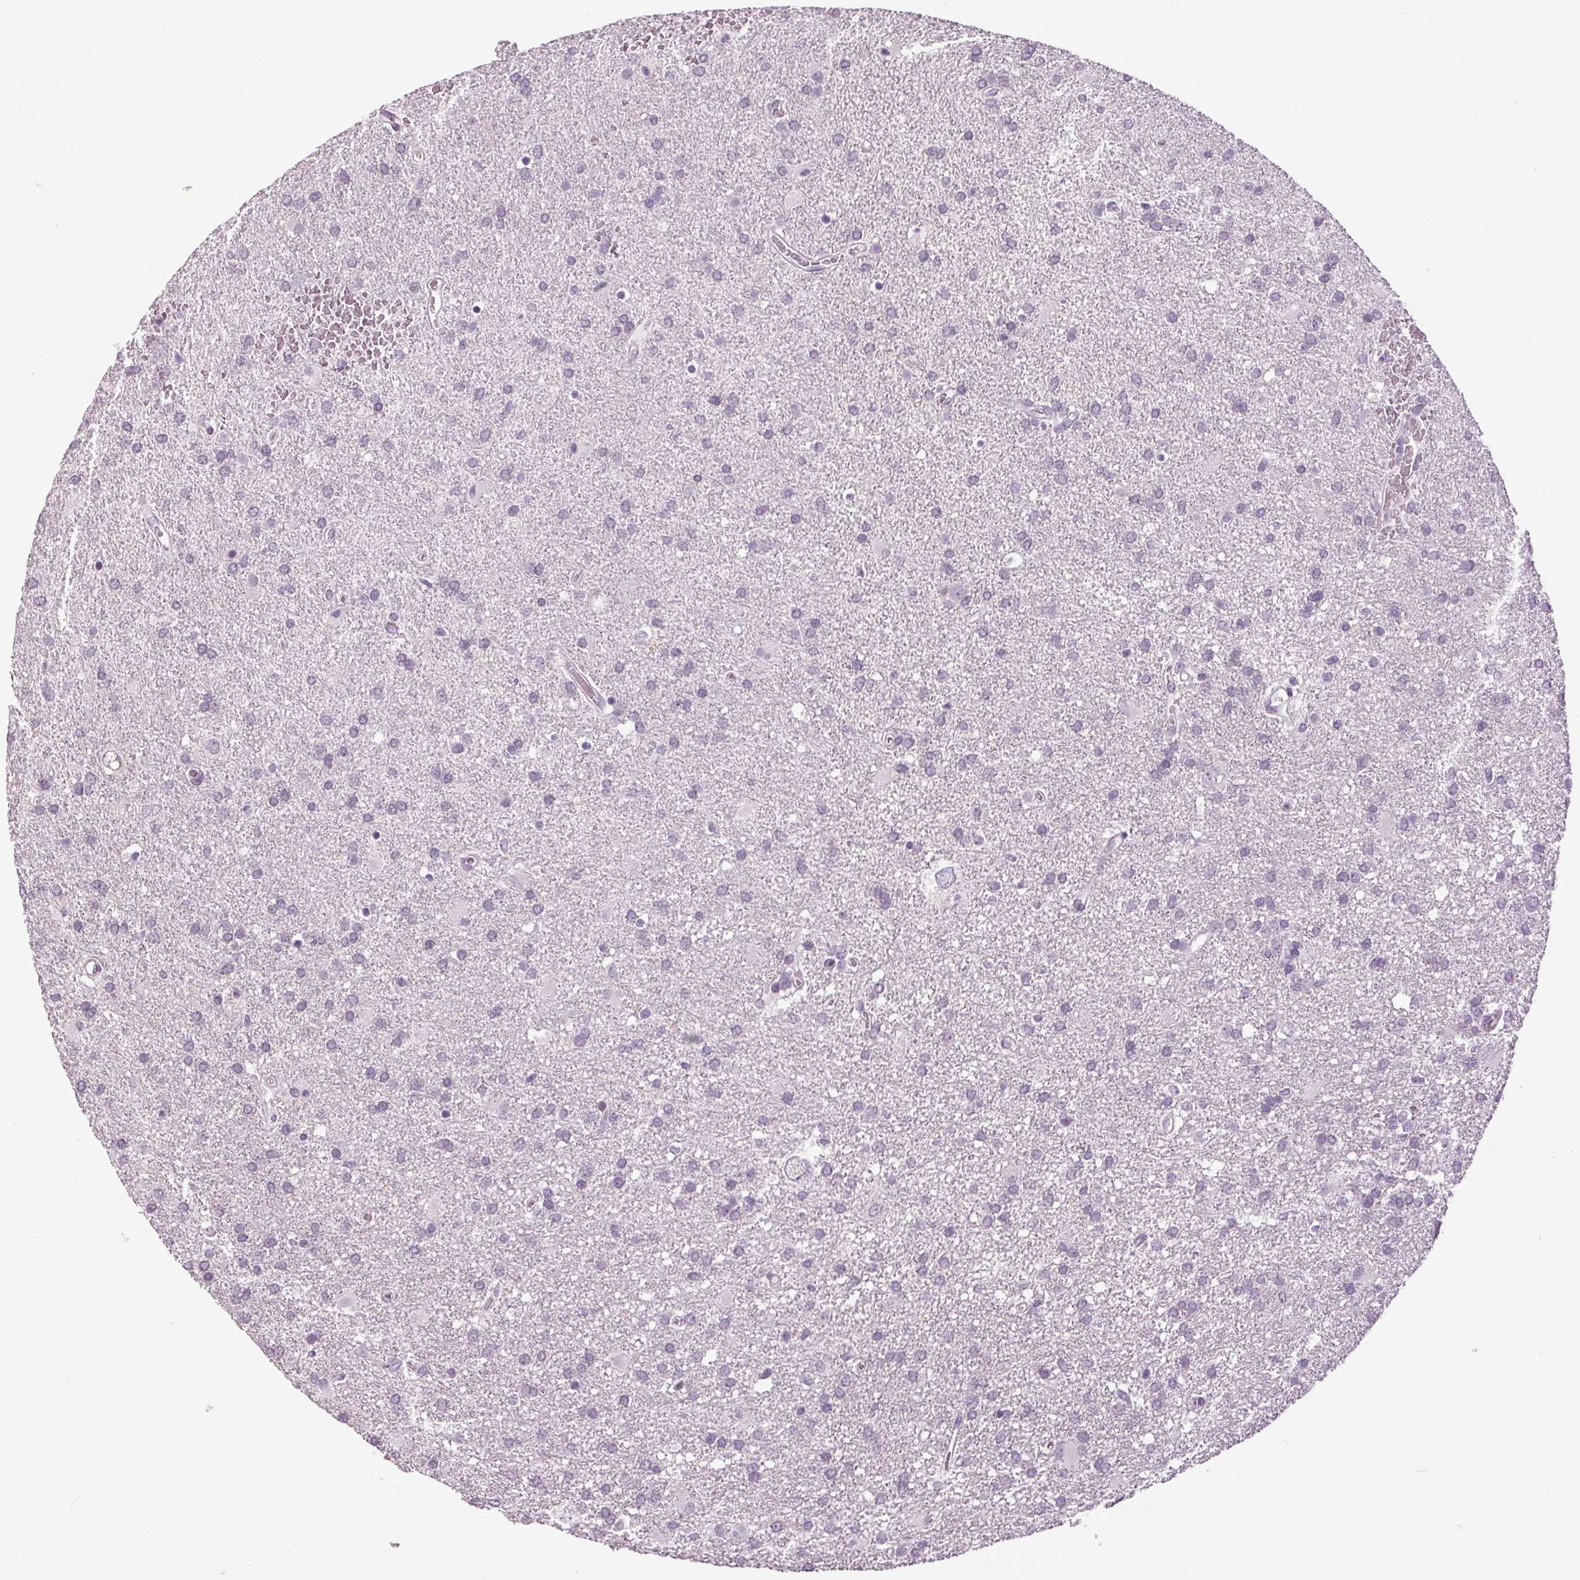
{"staining": {"intensity": "negative", "quantity": "none", "location": "none"}, "tissue": "glioma", "cell_type": "Tumor cells", "image_type": "cancer", "snomed": [{"axis": "morphology", "description": "Glioma, malignant, Low grade"}, {"axis": "topography", "description": "Brain"}], "caption": "This is an IHC photomicrograph of malignant glioma (low-grade). There is no staining in tumor cells.", "gene": "DNAH12", "patient": {"sex": "male", "age": 66}}